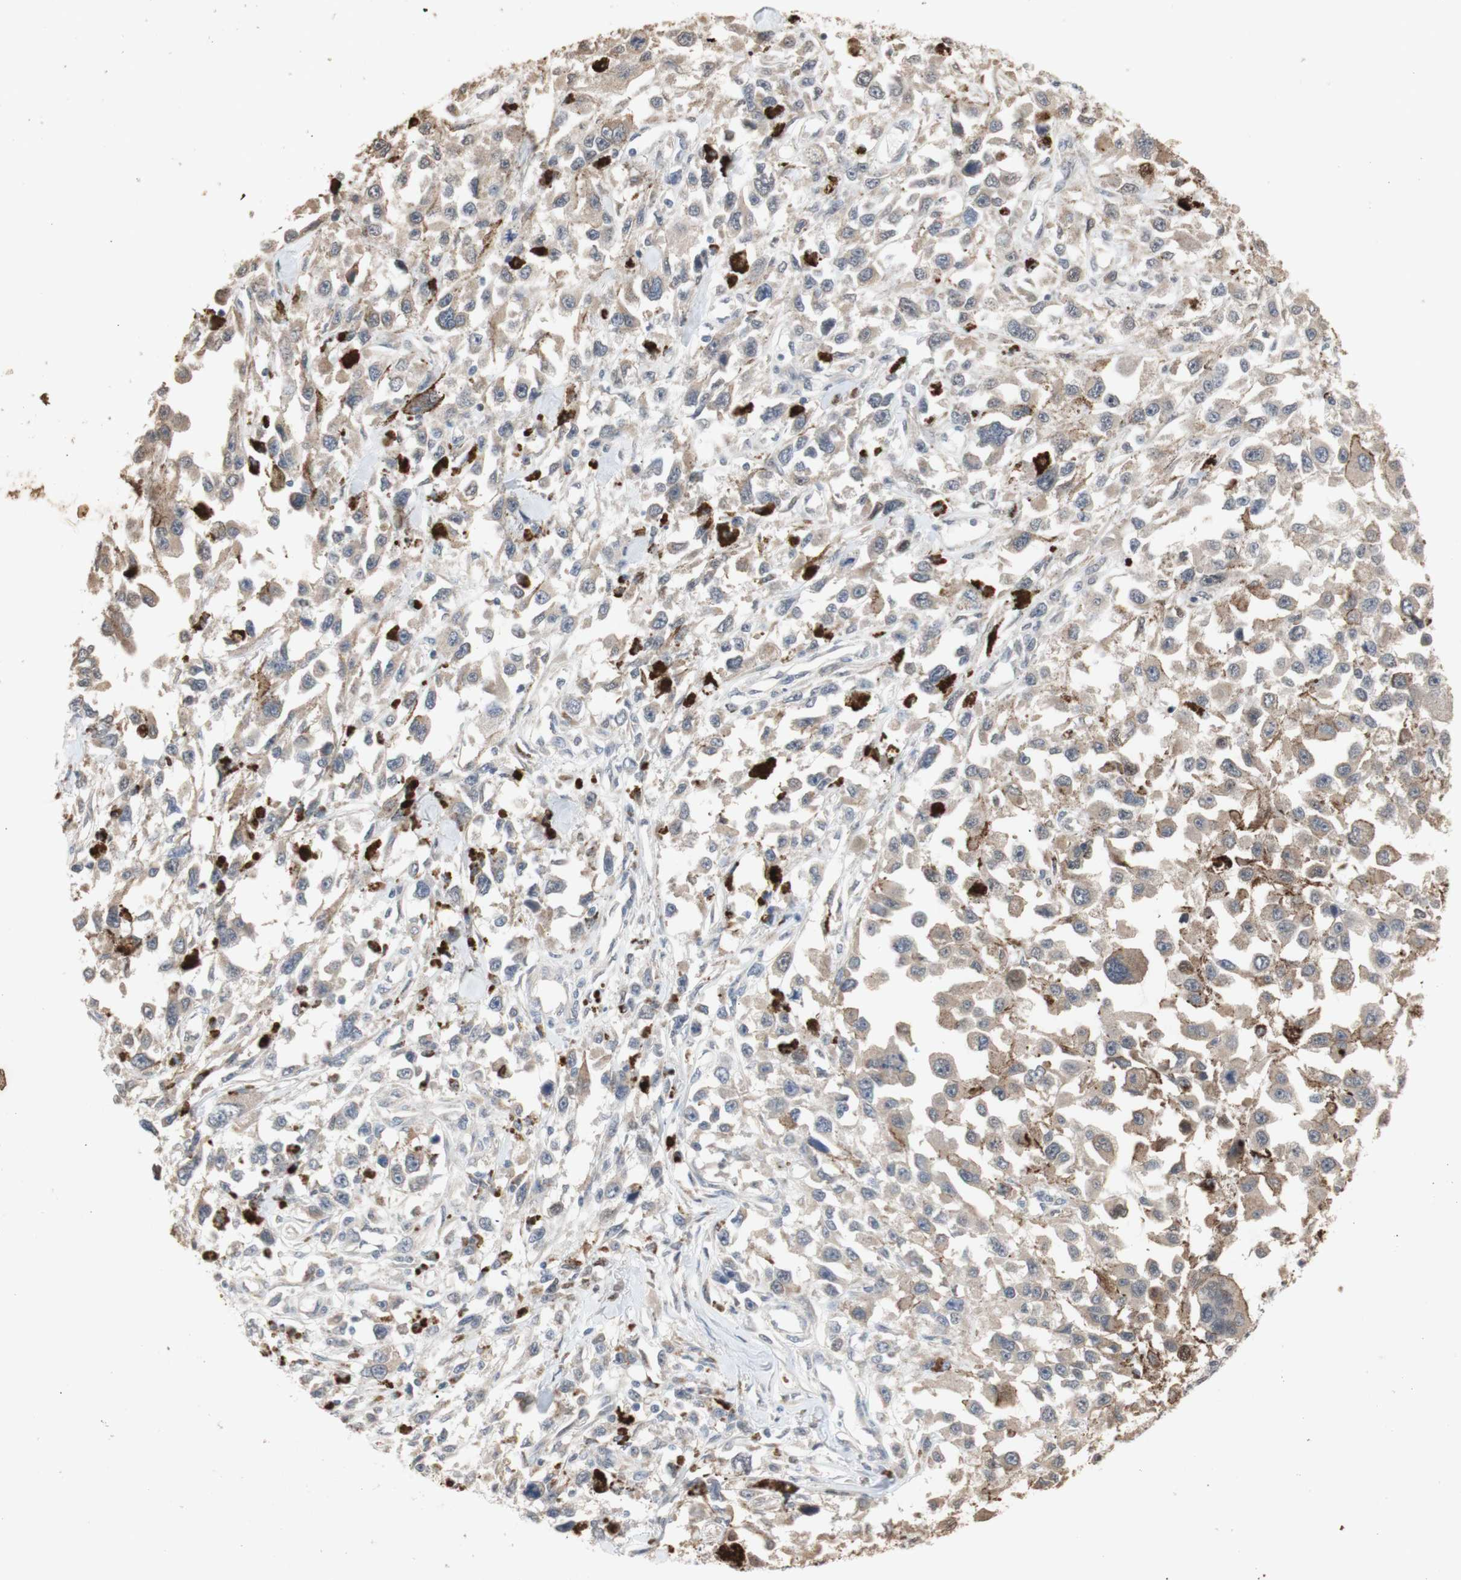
{"staining": {"intensity": "weak", "quantity": ">75%", "location": "cytoplasmic/membranous"}, "tissue": "melanoma", "cell_type": "Tumor cells", "image_type": "cancer", "snomed": [{"axis": "morphology", "description": "Malignant melanoma, Metastatic site"}, {"axis": "topography", "description": "Lymph node"}], "caption": "High-magnification brightfield microscopy of melanoma stained with DAB (3,3'-diaminobenzidine) (brown) and counterstained with hematoxylin (blue). tumor cells exhibit weak cytoplasmic/membranous expression is present in about>75% of cells.", "gene": "FOSB", "patient": {"sex": "male", "age": 59}}